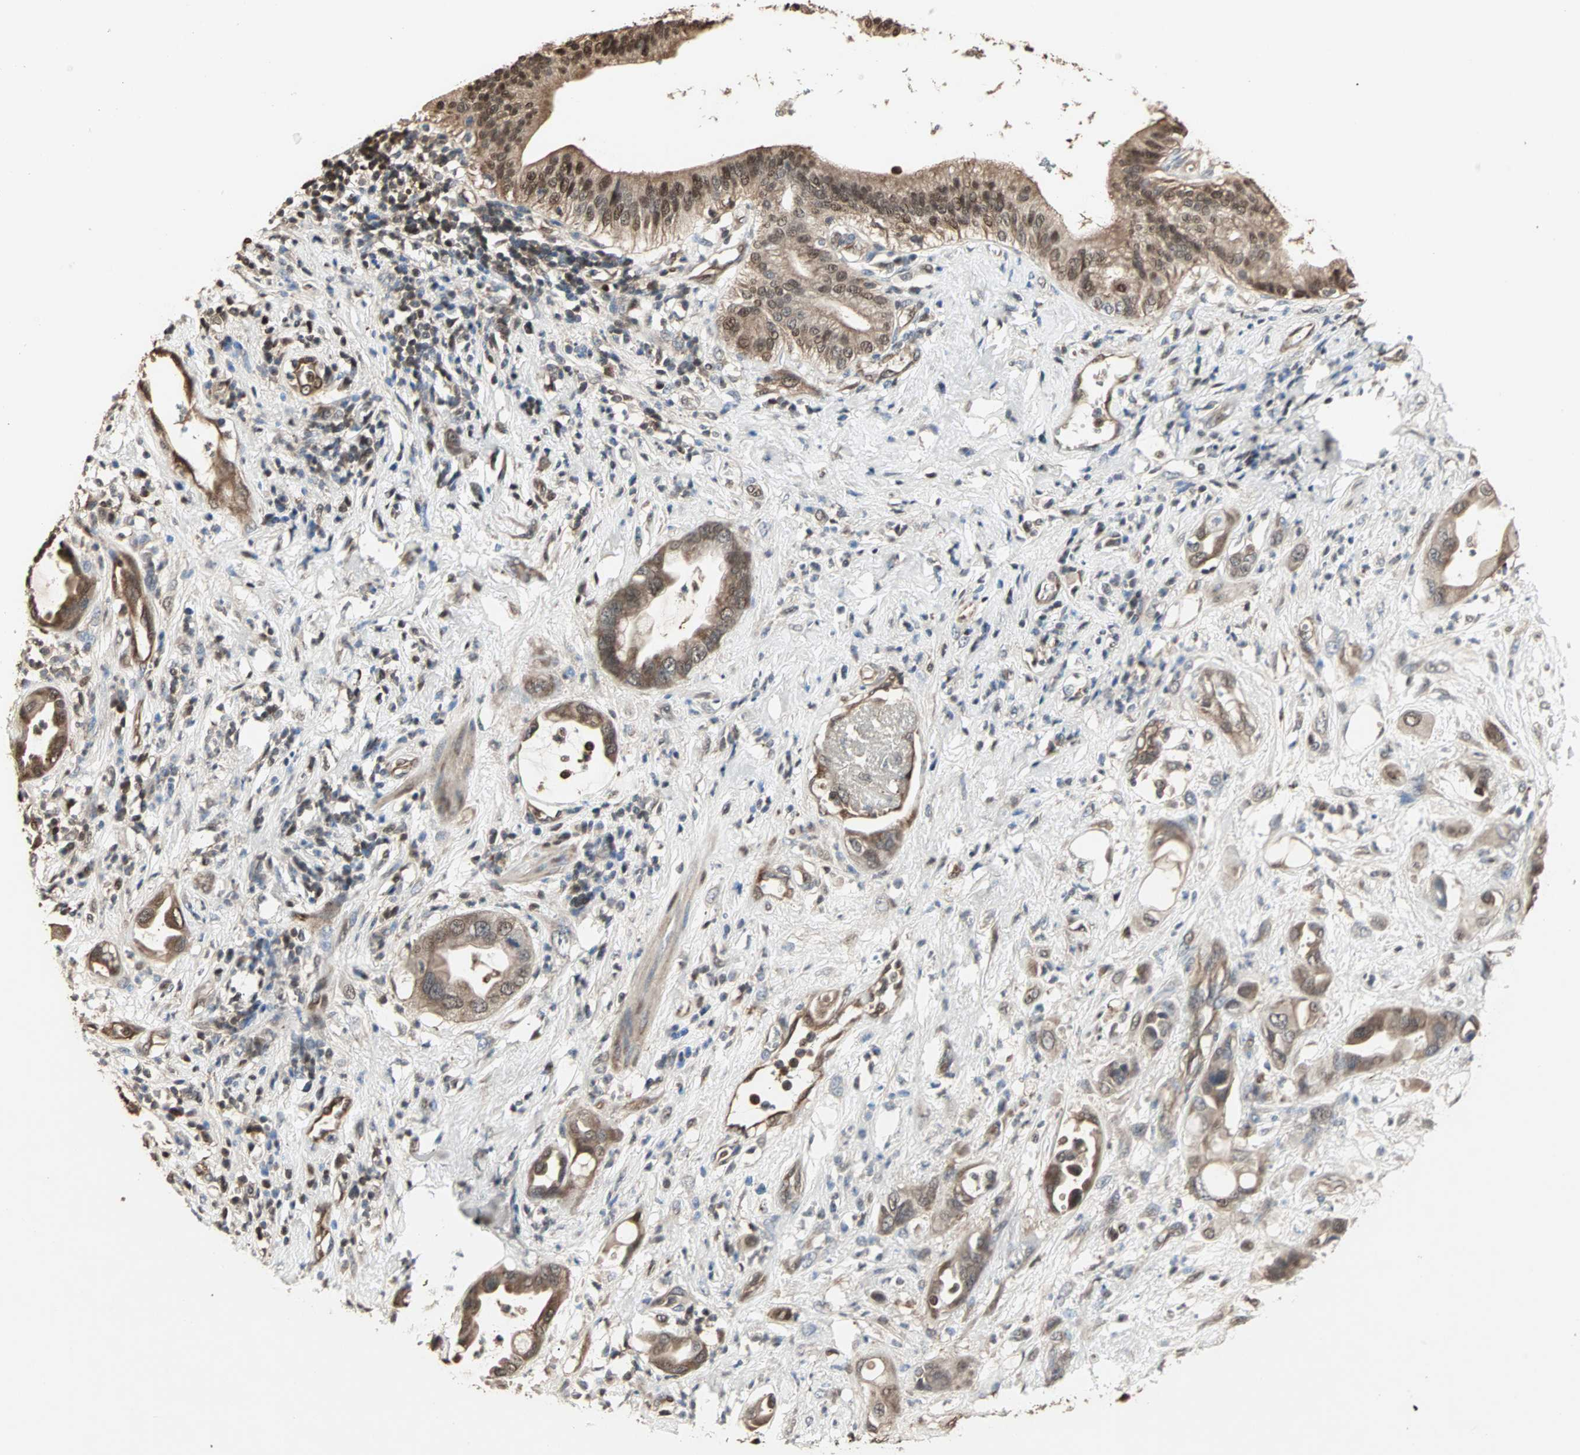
{"staining": {"intensity": "moderate", "quantity": ">75%", "location": "cytoplasmic/membranous,nuclear"}, "tissue": "pancreatic cancer", "cell_type": "Tumor cells", "image_type": "cancer", "snomed": [{"axis": "morphology", "description": "Adenocarcinoma, NOS"}, {"axis": "morphology", "description": "Adenocarcinoma, metastatic, NOS"}, {"axis": "topography", "description": "Lymph node"}, {"axis": "topography", "description": "Pancreas"}, {"axis": "topography", "description": "Duodenum"}], "caption": "Immunohistochemical staining of adenocarcinoma (pancreatic) shows medium levels of moderate cytoplasmic/membranous and nuclear staining in about >75% of tumor cells.", "gene": "DRG2", "patient": {"sex": "female", "age": 64}}